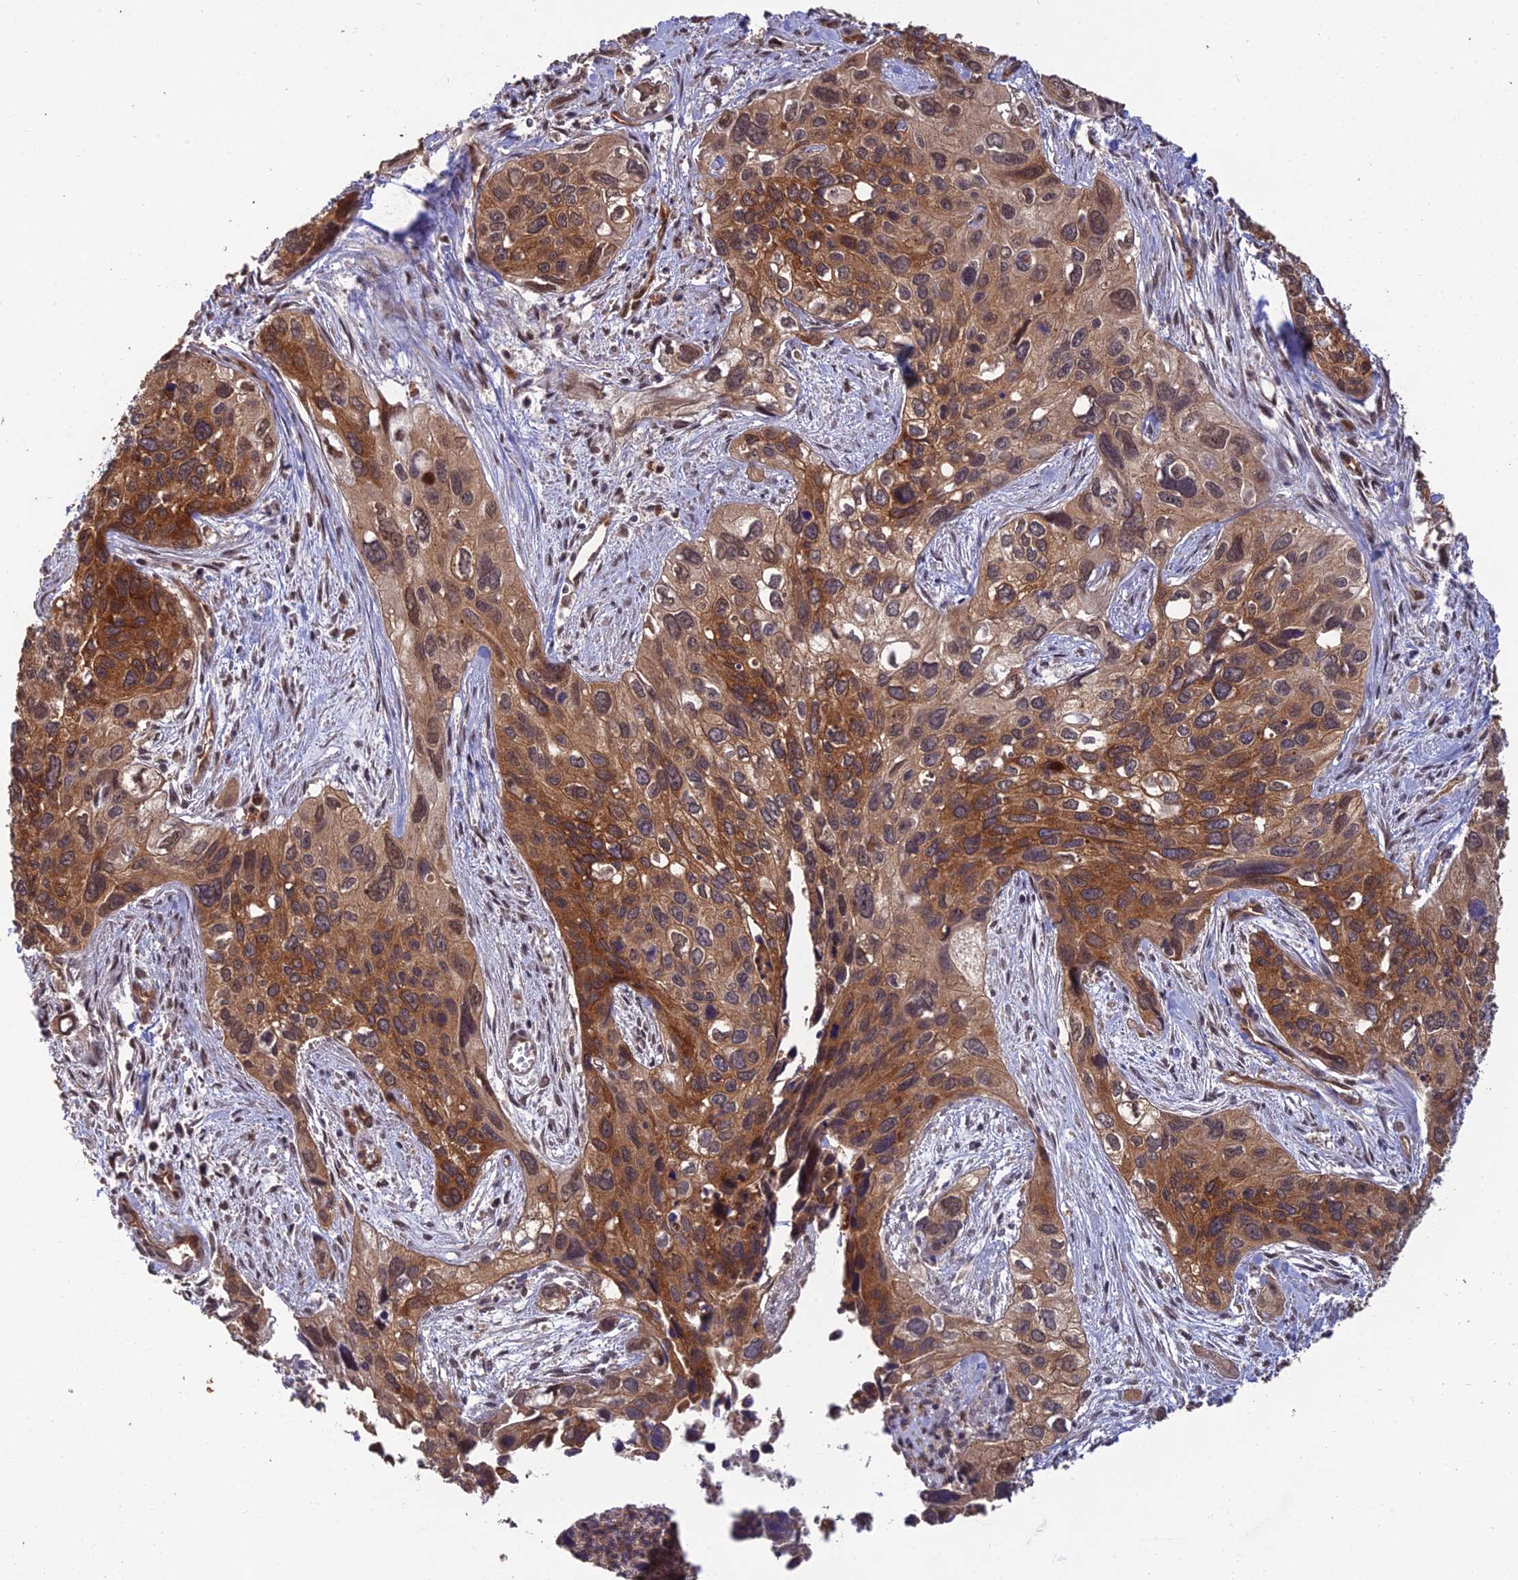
{"staining": {"intensity": "strong", "quantity": ">75%", "location": "cytoplasmic/membranous,nuclear"}, "tissue": "cervical cancer", "cell_type": "Tumor cells", "image_type": "cancer", "snomed": [{"axis": "morphology", "description": "Squamous cell carcinoma, NOS"}, {"axis": "topography", "description": "Cervix"}], "caption": "Brown immunohistochemical staining in cervical cancer (squamous cell carcinoma) exhibits strong cytoplasmic/membranous and nuclear staining in approximately >75% of tumor cells. (IHC, brightfield microscopy, high magnification).", "gene": "RALGAPA2", "patient": {"sex": "female", "age": 55}}